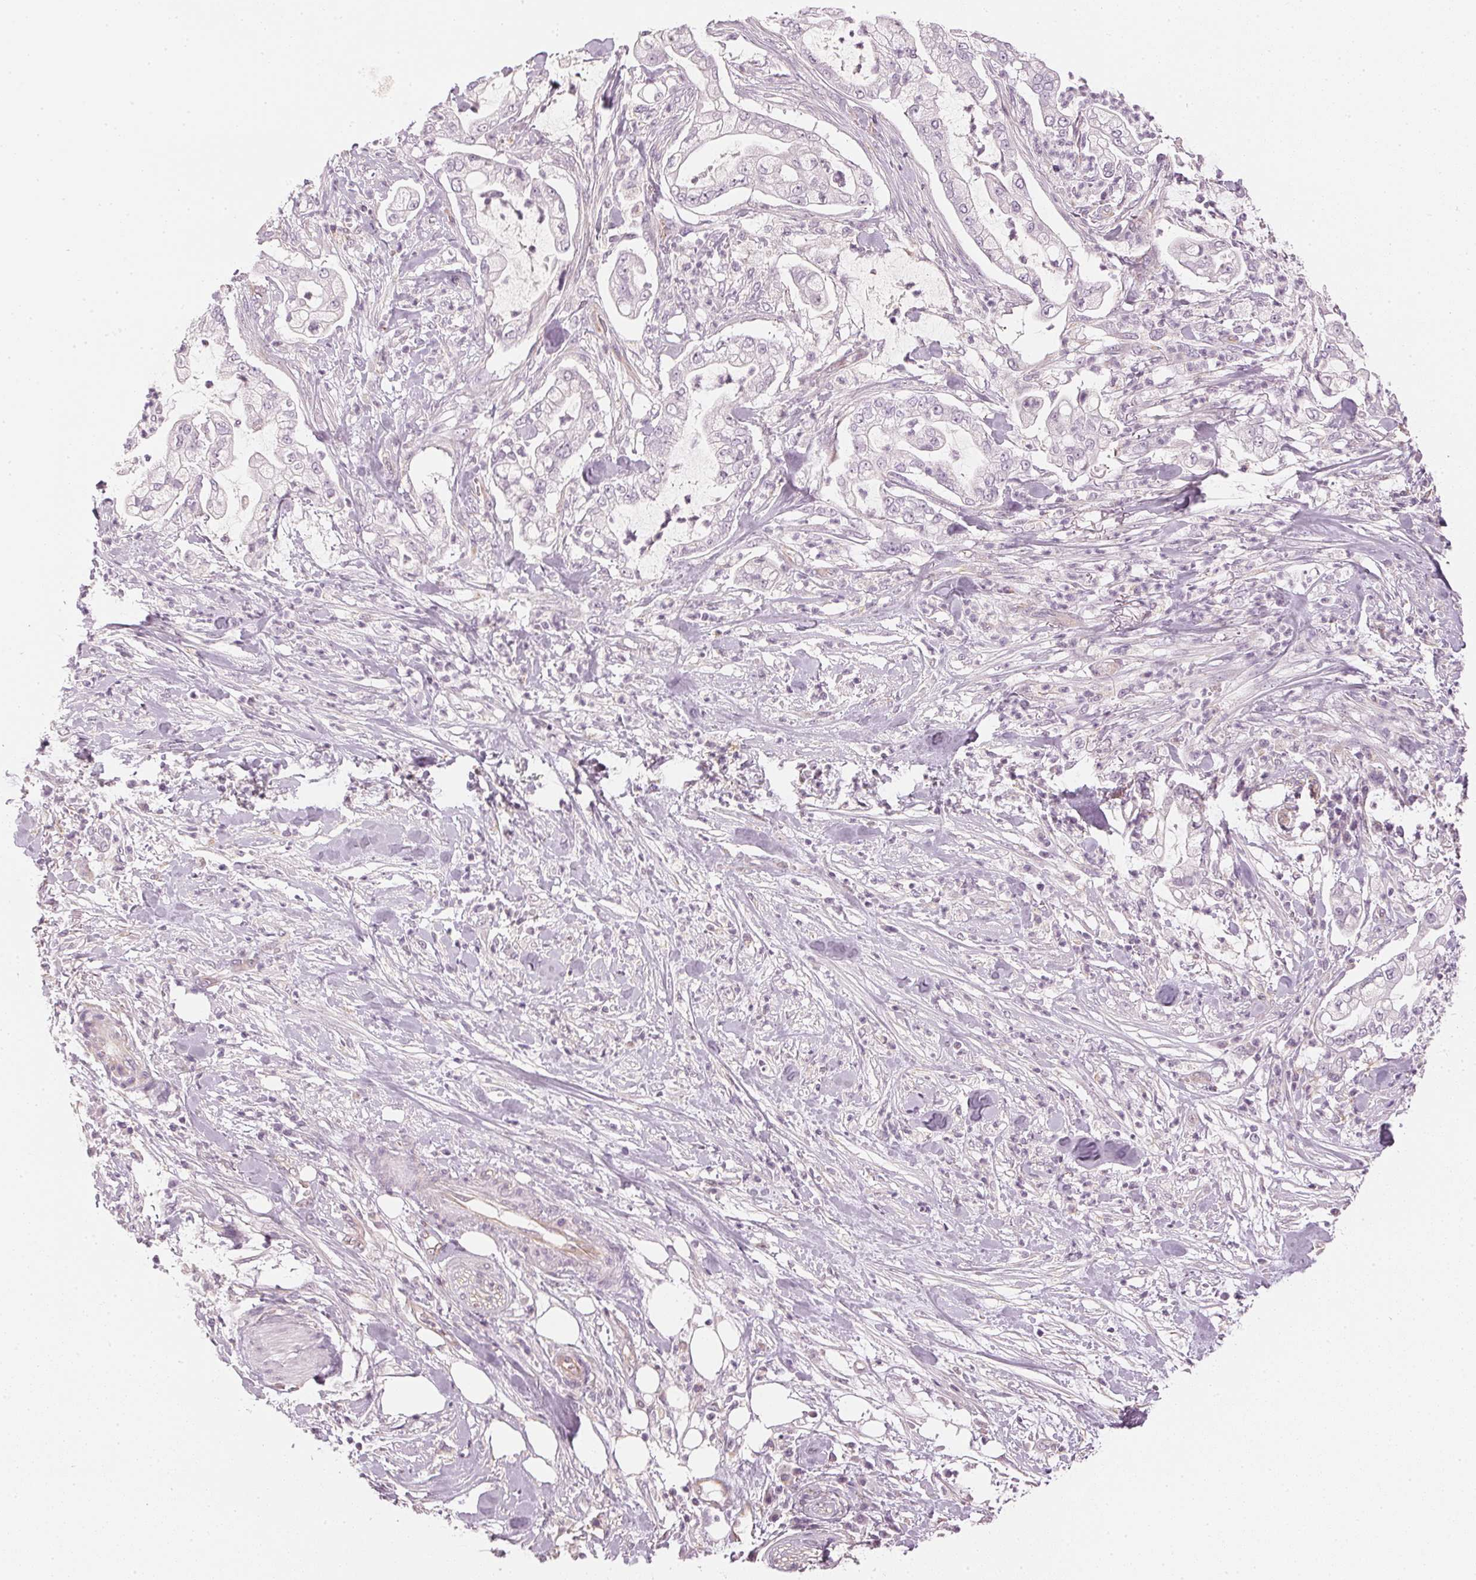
{"staining": {"intensity": "negative", "quantity": "none", "location": "none"}, "tissue": "pancreatic cancer", "cell_type": "Tumor cells", "image_type": "cancer", "snomed": [{"axis": "morphology", "description": "Adenocarcinoma, NOS"}, {"axis": "topography", "description": "Pancreas"}], "caption": "Tumor cells are negative for protein expression in human pancreatic cancer (adenocarcinoma). Nuclei are stained in blue.", "gene": "APLP1", "patient": {"sex": "female", "age": 69}}